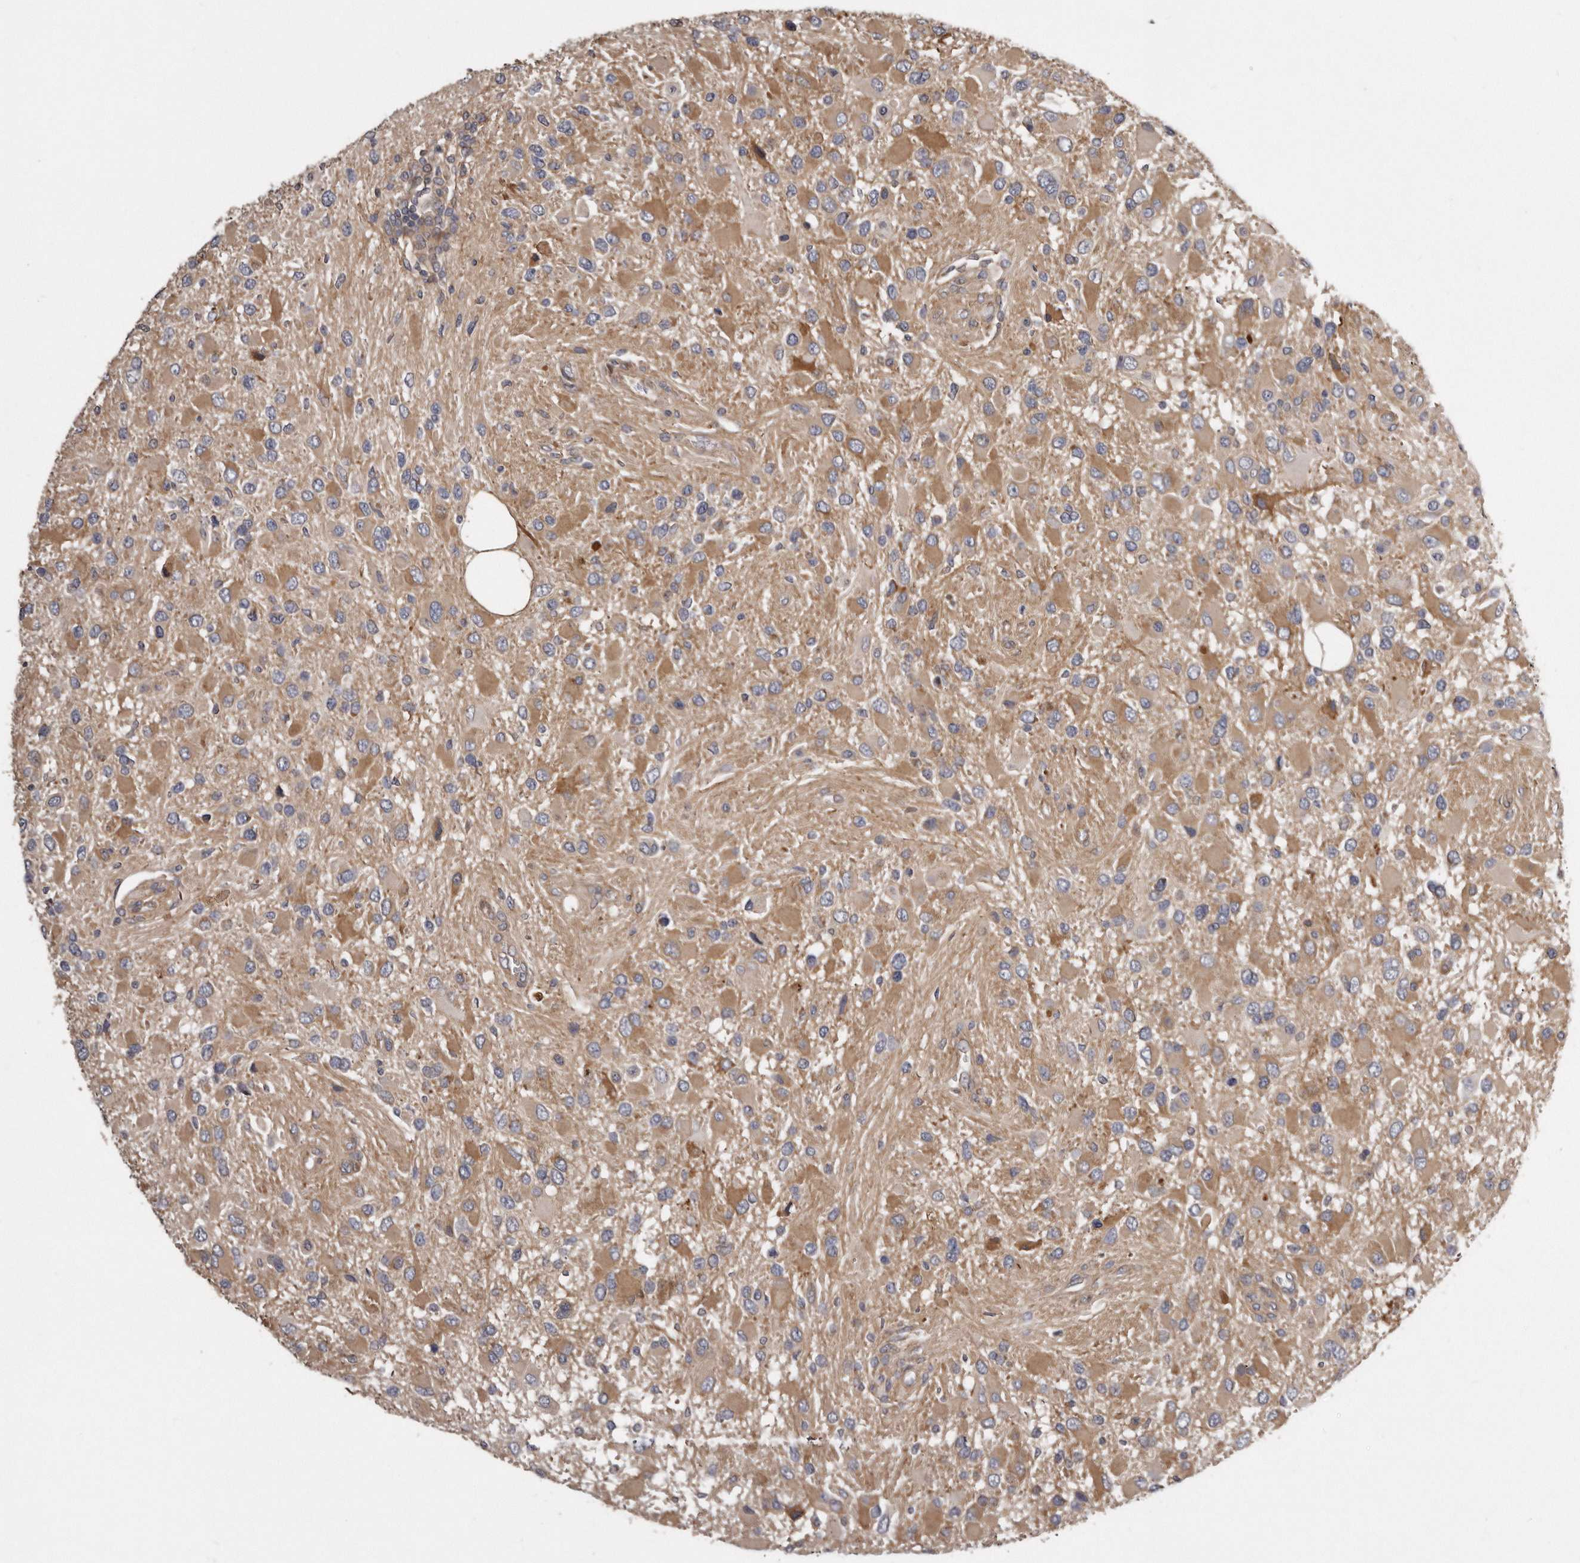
{"staining": {"intensity": "moderate", "quantity": ">75%", "location": "cytoplasmic/membranous"}, "tissue": "glioma", "cell_type": "Tumor cells", "image_type": "cancer", "snomed": [{"axis": "morphology", "description": "Glioma, malignant, High grade"}, {"axis": "topography", "description": "Brain"}], "caption": "Moderate cytoplasmic/membranous staining for a protein is present in about >75% of tumor cells of glioma using immunohistochemistry (IHC).", "gene": "ARMCX1", "patient": {"sex": "male", "age": 53}}